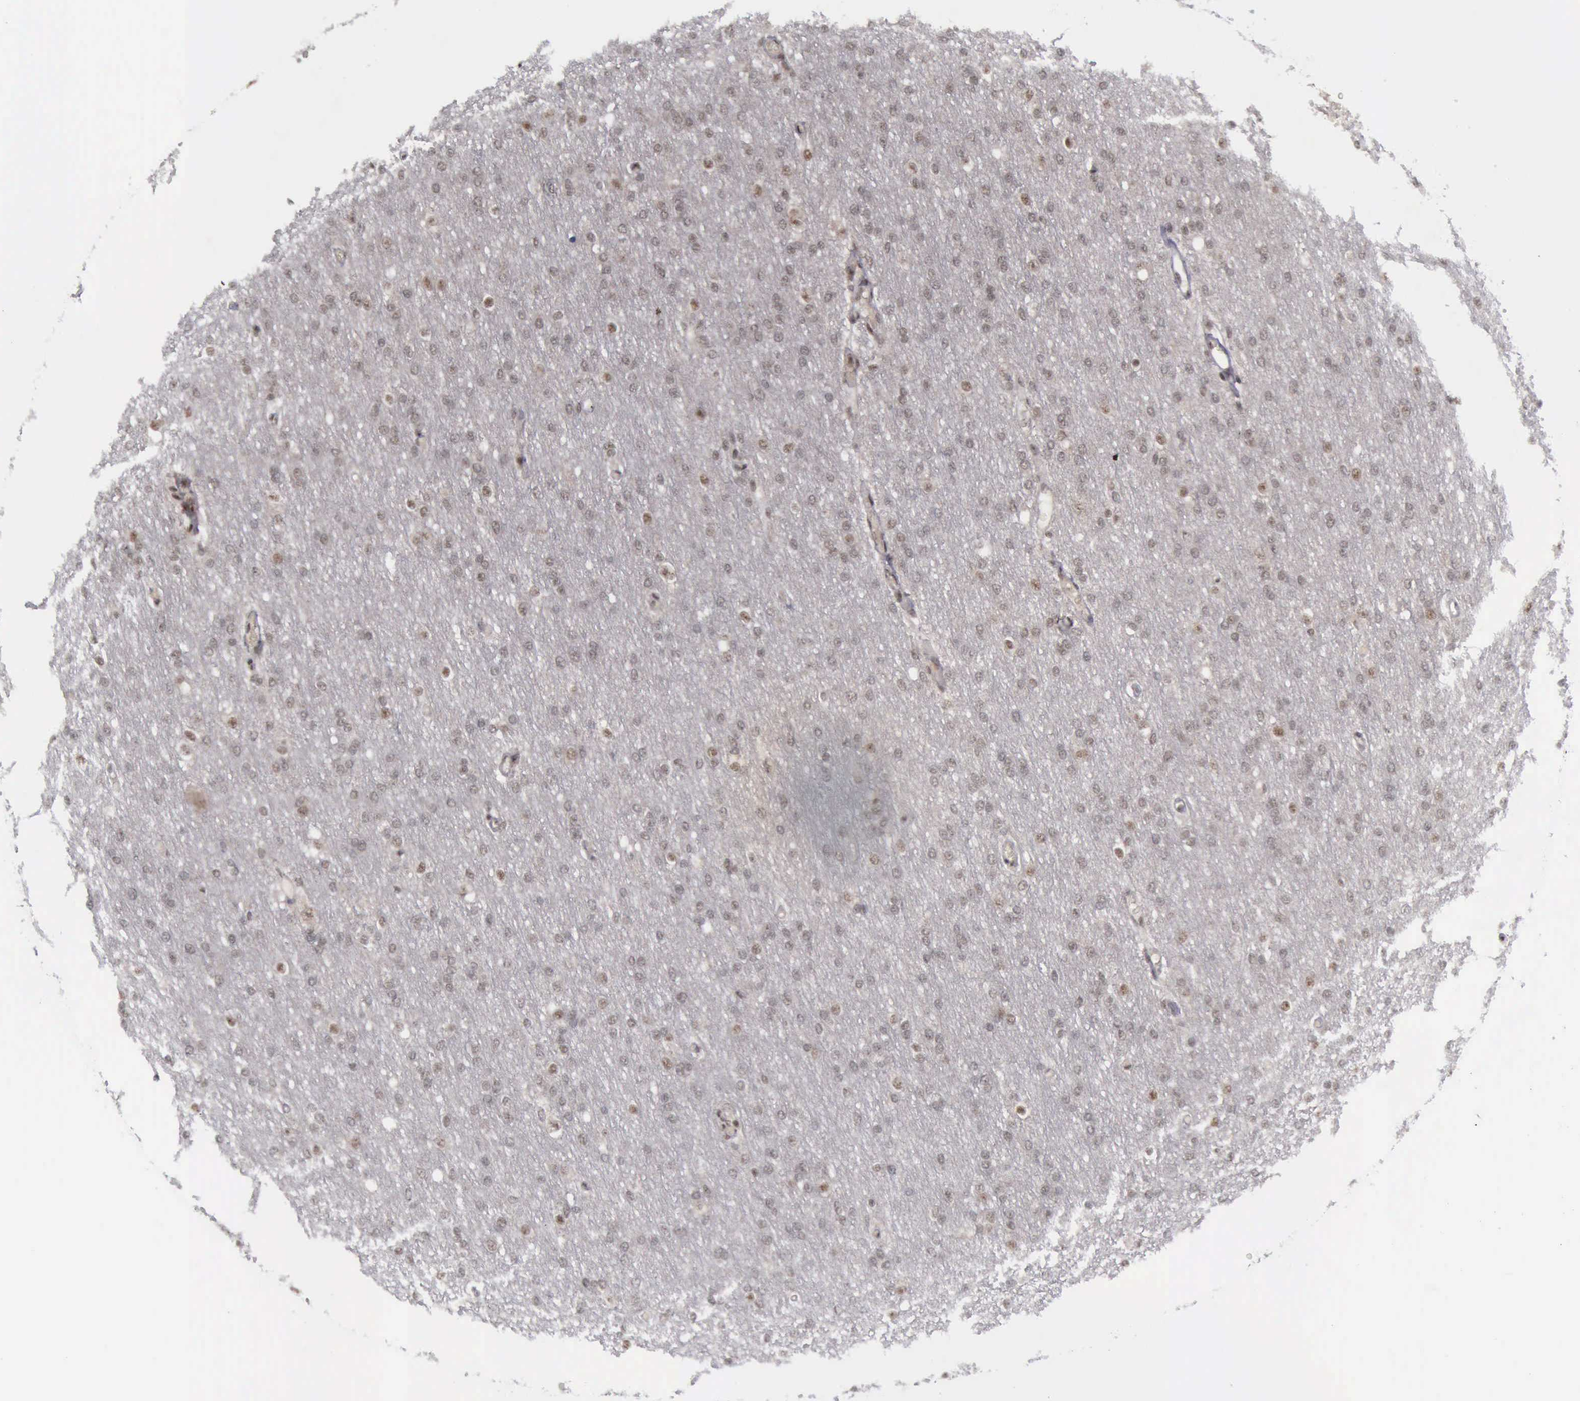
{"staining": {"intensity": "moderate", "quantity": ">75%", "location": "nuclear"}, "tissue": "cerebral cortex", "cell_type": "Endothelial cells", "image_type": "normal", "snomed": [{"axis": "morphology", "description": "Normal tissue, NOS"}, {"axis": "morphology", "description": "Inflammation, NOS"}, {"axis": "topography", "description": "Cerebral cortex"}], "caption": "Moderate nuclear positivity is present in about >75% of endothelial cells in unremarkable cerebral cortex.", "gene": "ATM", "patient": {"sex": "male", "age": 6}}